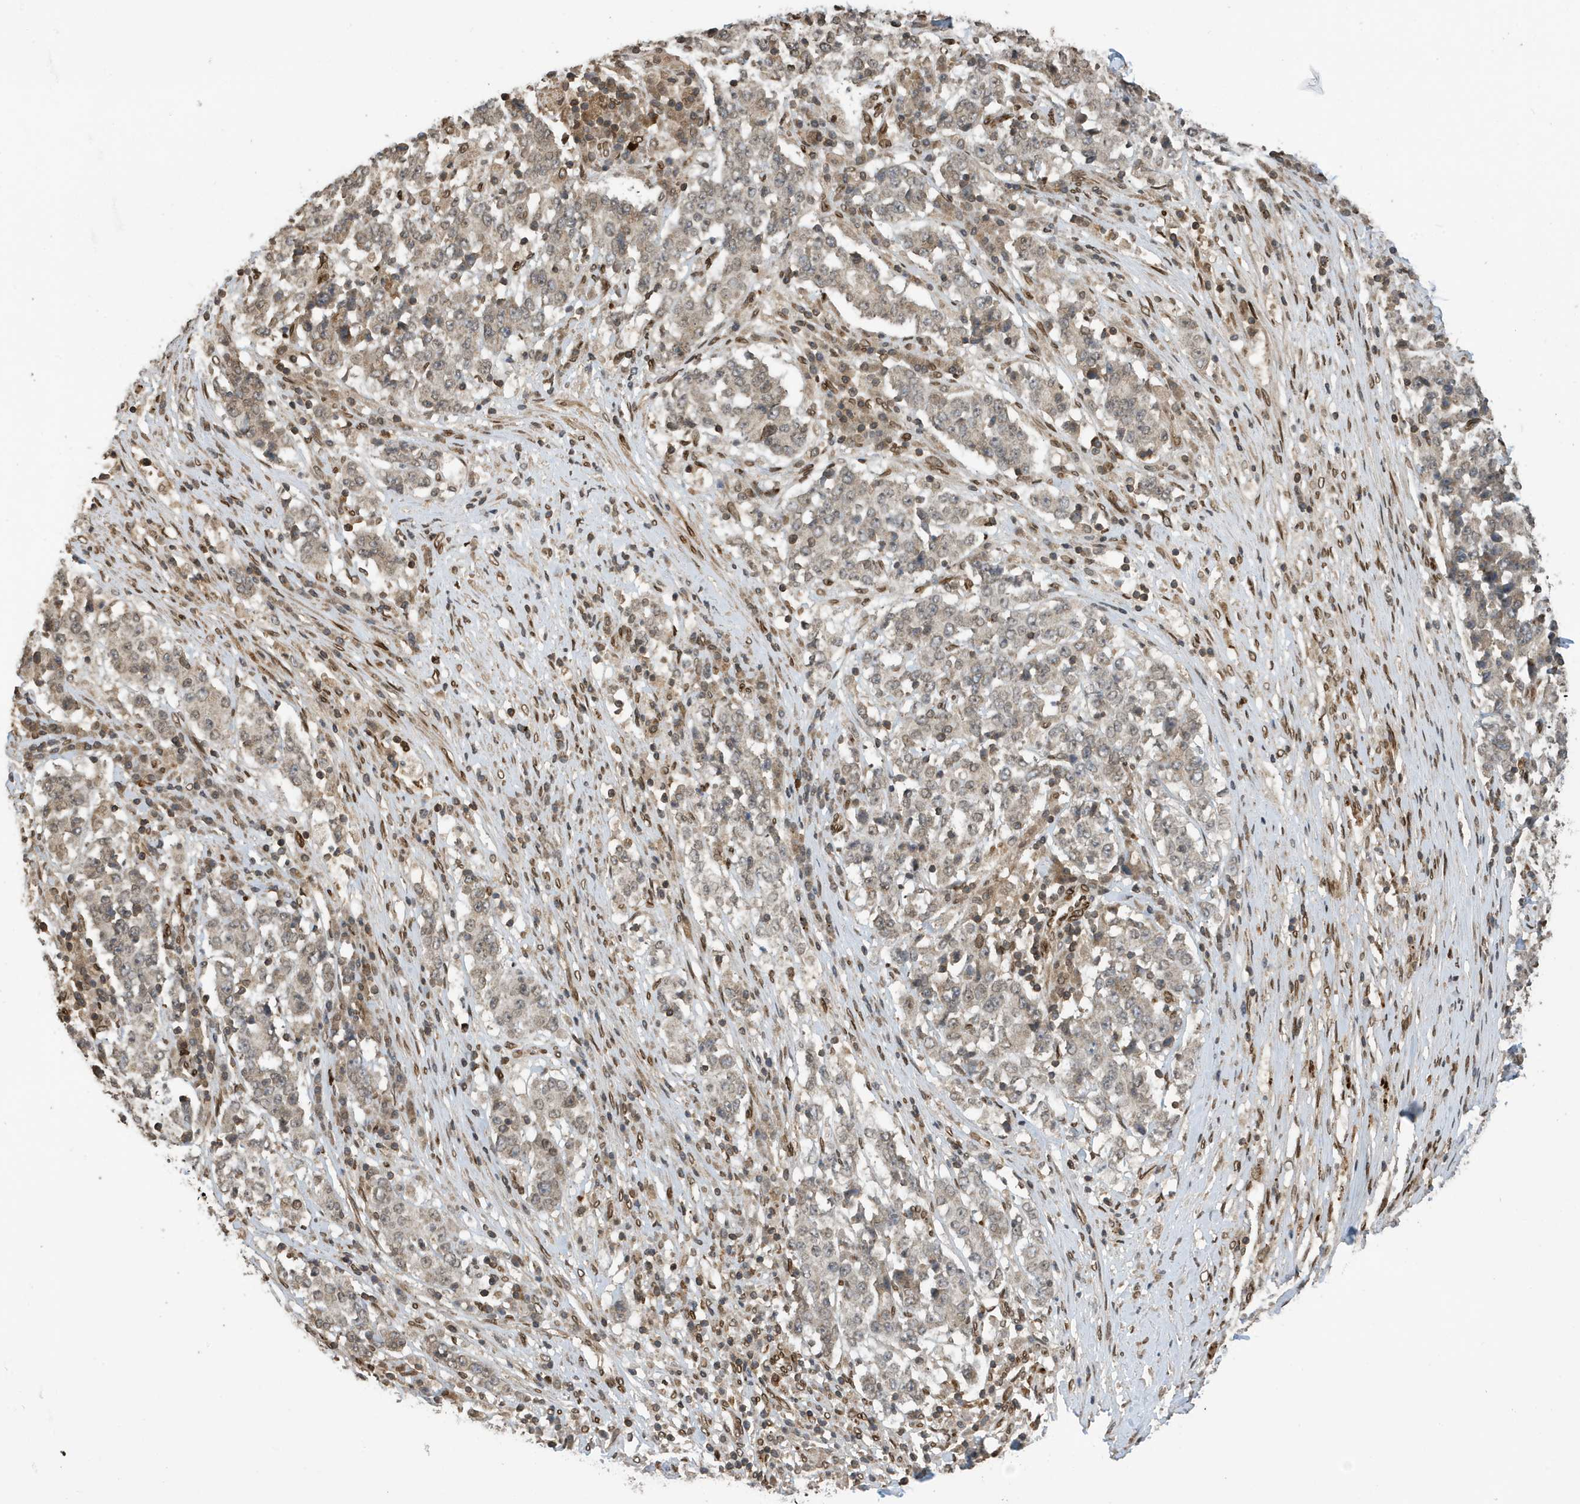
{"staining": {"intensity": "negative", "quantity": "none", "location": "none"}, "tissue": "stomach cancer", "cell_type": "Tumor cells", "image_type": "cancer", "snomed": [{"axis": "morphology", "description": "Adenocarcinoma, NOS"}, {"axis": "topography", "description": "Stomach"}], "caption": "DAB immunohistochemical staining of adenocarcinoma (stomach) demonstrates no significant positivity in tumor cells. The staining was performed using DAB (3,3'-diaminobenzidine) to visualize the protein expression in brown, while the nuclei were stained in blue with hematoxylin (Magnification: 20x).", "gene": "DUSP18", "patient": {"sex": "male", "age": 59}}